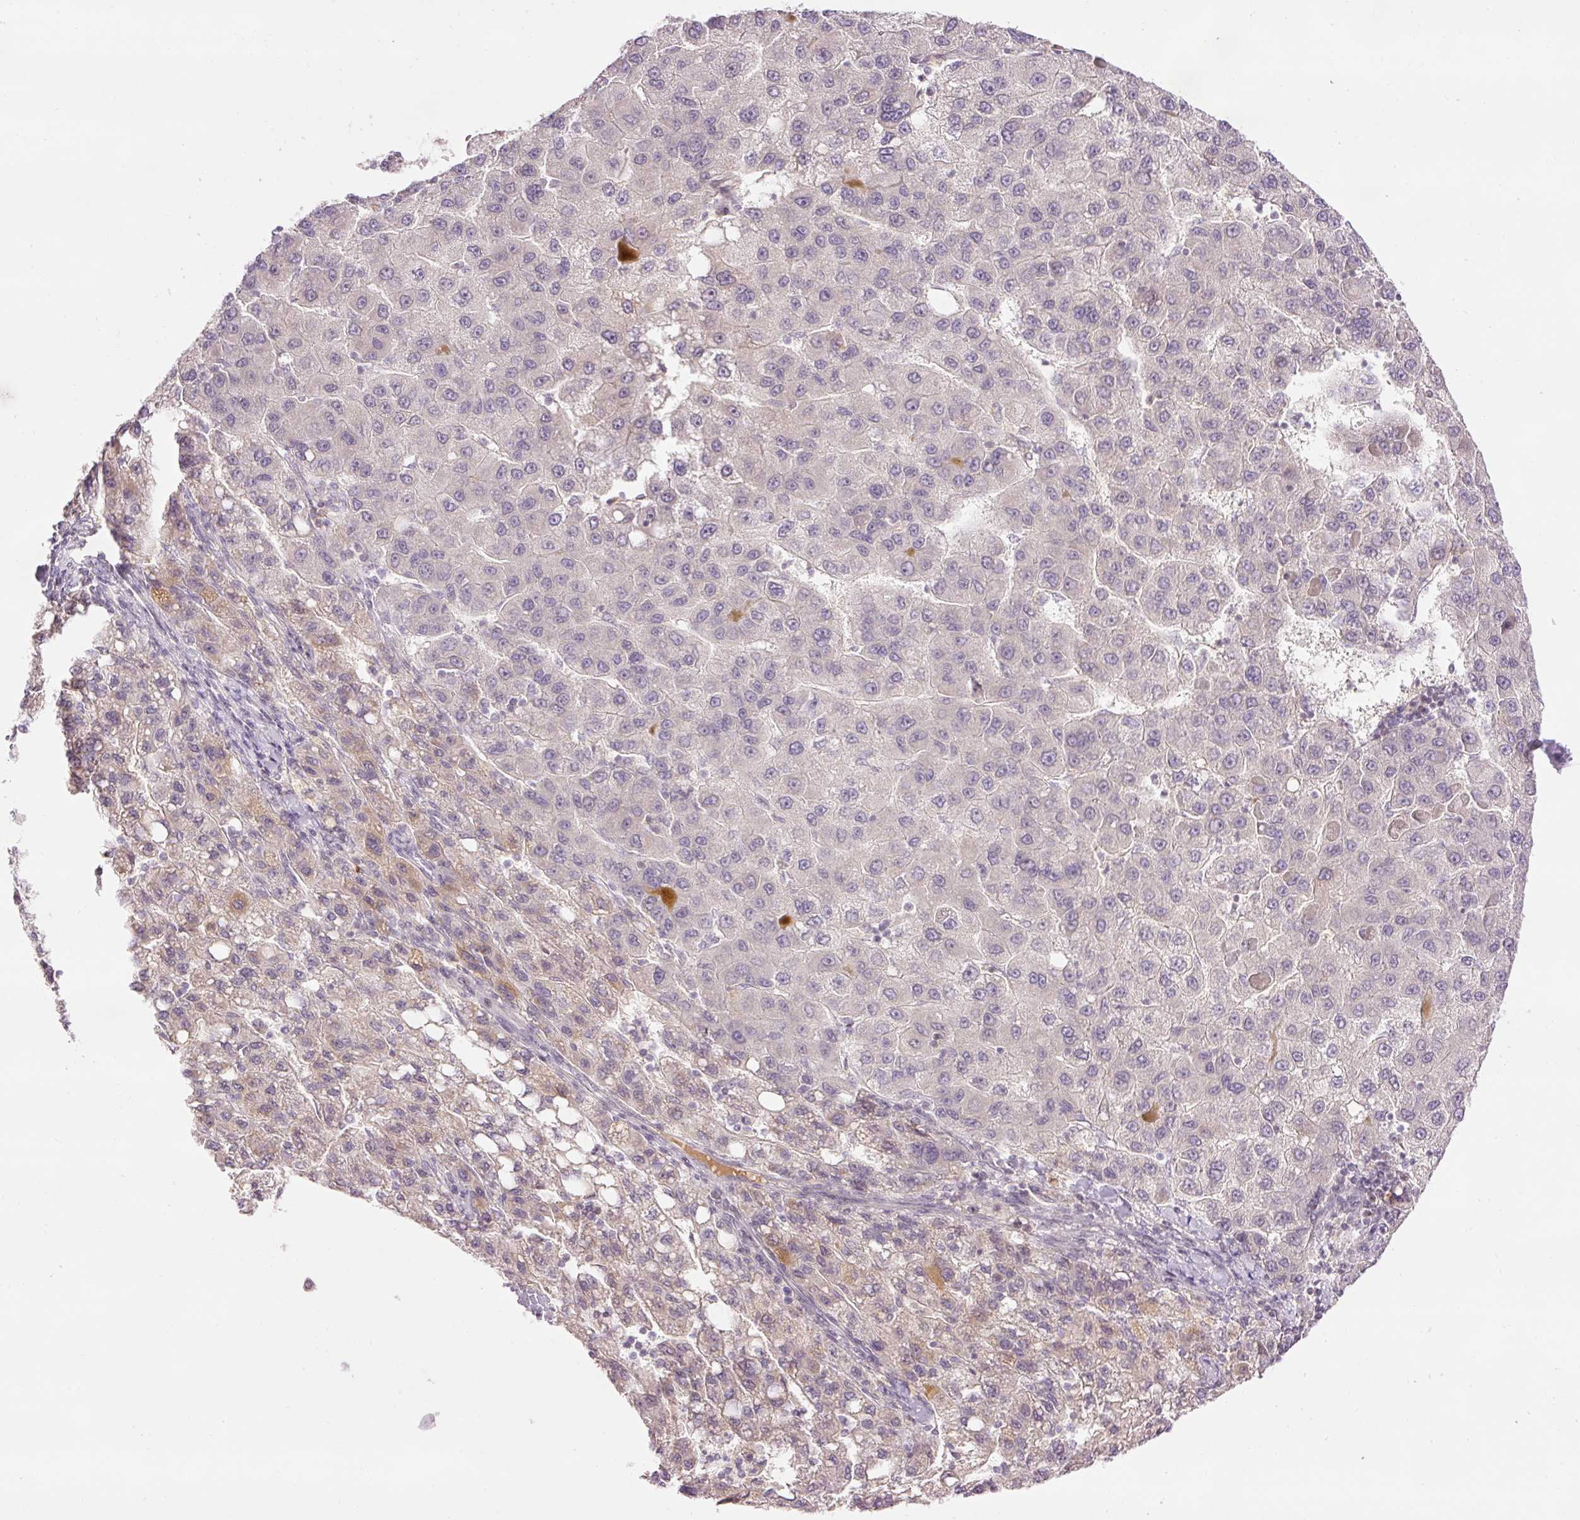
{"staining": {"intensity": "negative", "quantity": "none", "location": "none"}, "tissue": "liver cancer", "cell_type": "Tumor cells", "image_type": "cancer", "snomed": [{"axis": "morphology", "description": "Carcinoma, Hepatocellular, NOS"}, {"axis": "topography", "description": "Liver"}], "caption": "Immunohistochemical staining of liver cancer (hepatocellular carcinoma) shows no significant staining in tumor cells.", "gene": "ABHD11", "patient": {"sex": "female", "age": 82}}